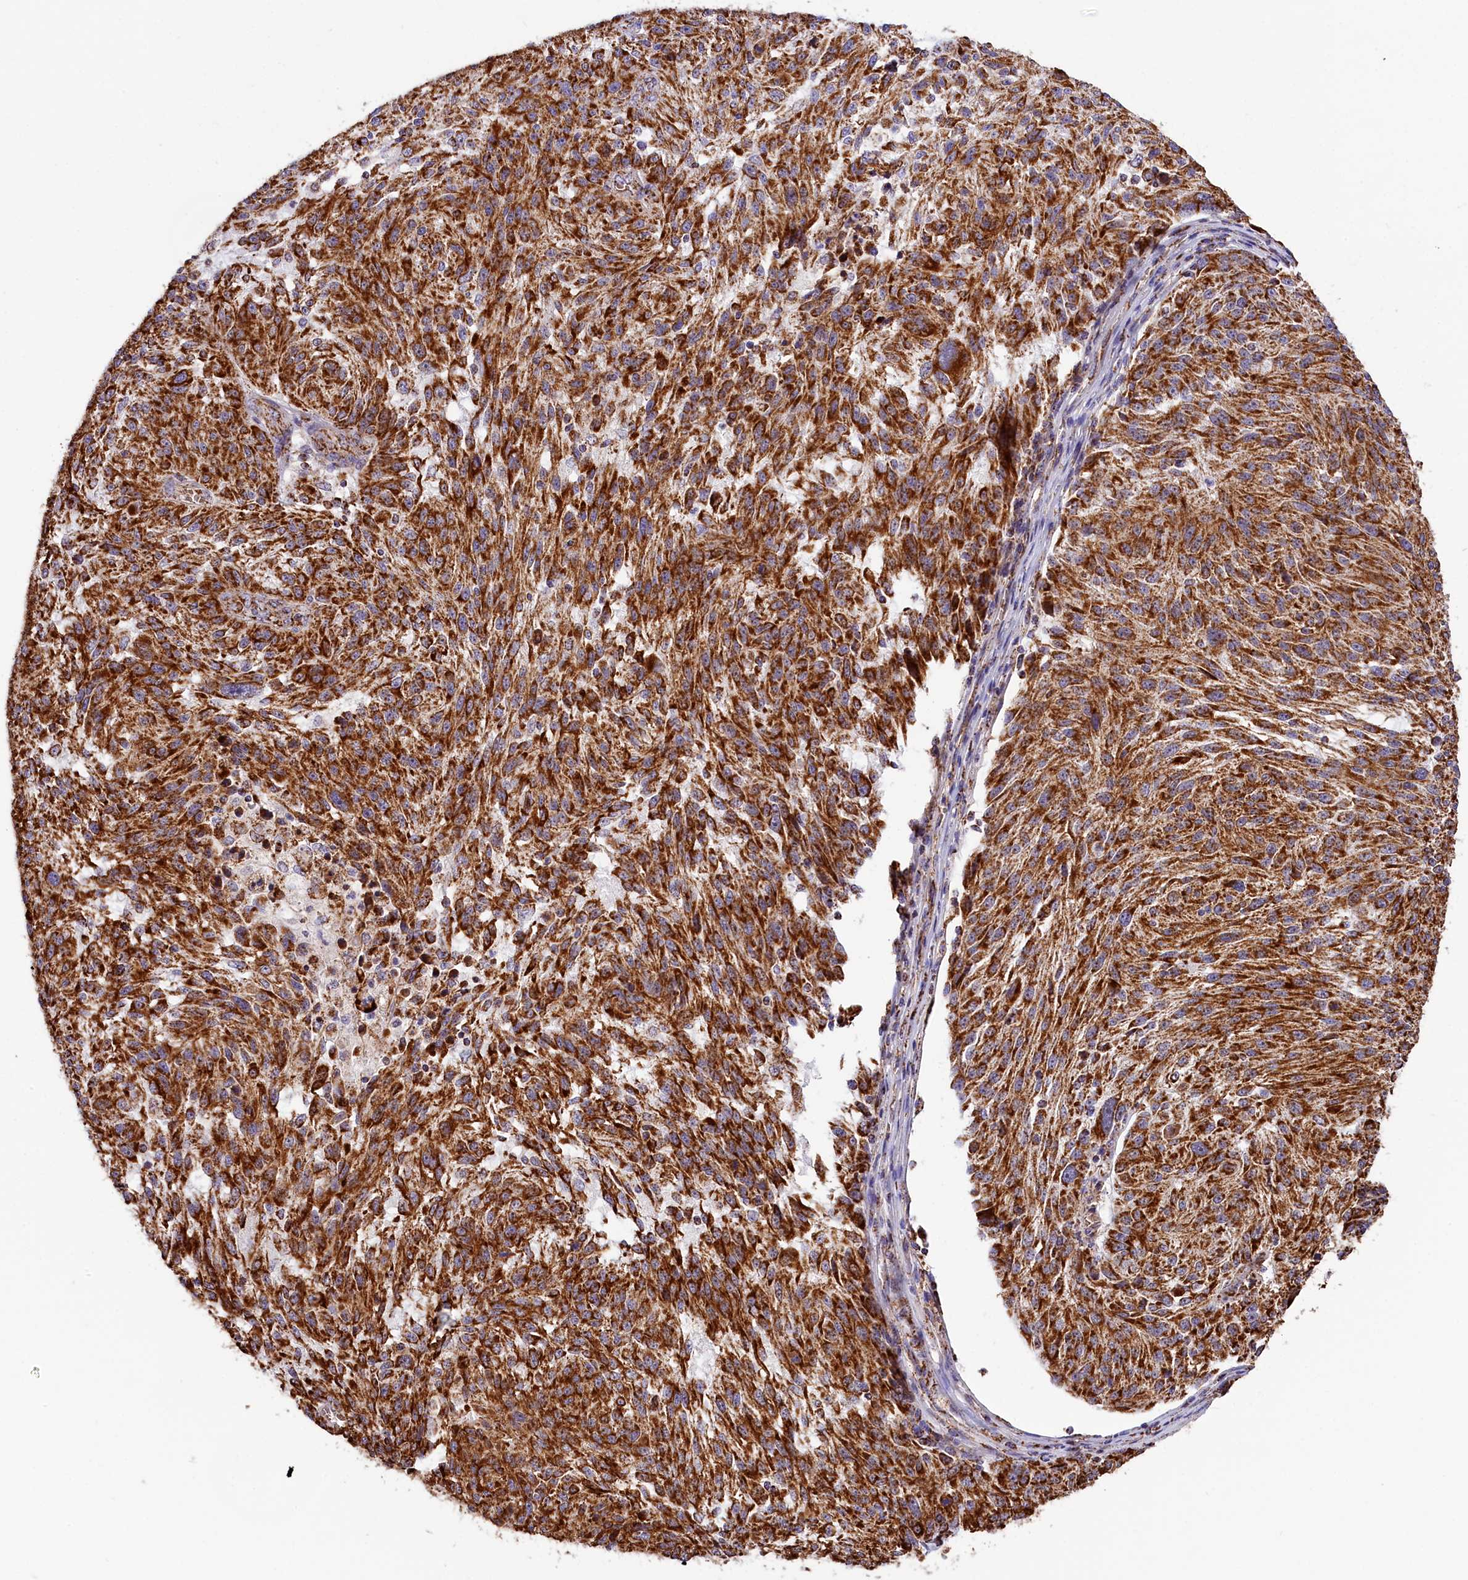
{"staining": {"intensity": "strong", "quantity": ">75%", "location": "cytoplasmic/membranous"}, "tissue": "melanoma", "cell_type": "Tumor cells", "image_type": "cancer", "snomed": [{"axis": "morphology", "description": "Malignant melanoma, NOS"}, {"axis": "topography", "description": "Skin"}], "caption": "This histopathology image demonstrates immunohistochemistry staining of human melanoma, with high strong cytoplasmic/membranous positivity in approximately >75% of tumor cells.", "gene": "NDUFA8", "patient": {"sex": "male", "age": 53}}